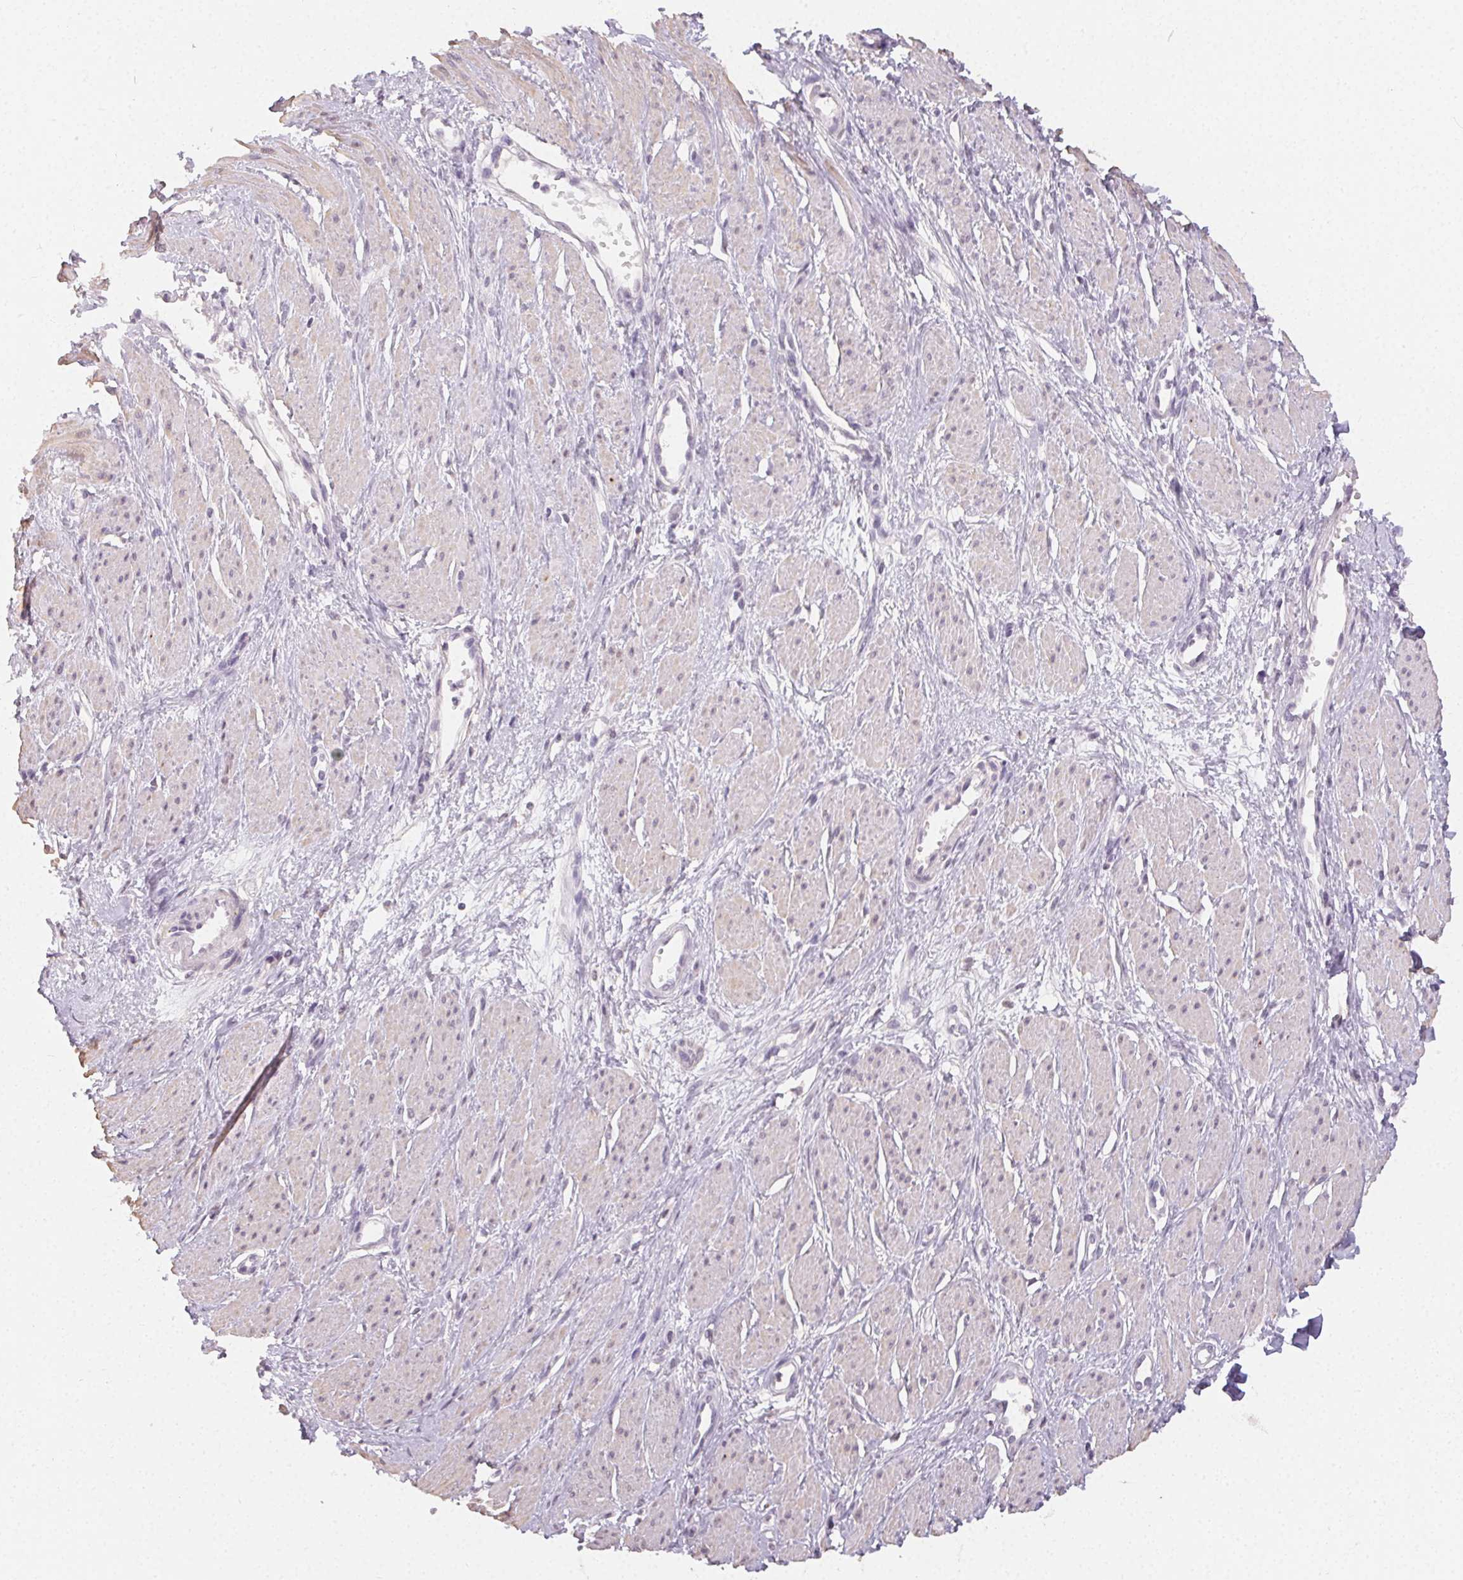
{"staining": {"intensity": "negative", "quantity": "none", "location": "none"}, "tissue": "smooth muscle", "cell_type": "Smooth muscle cells", "image_type": "normal", "snomed": [{"axis": "morphology", "description": "Normal tissue, NOS"}, {"axis": "topography", "description": "Smooth muscle"}, {"axis": "topography", "description": "Uterus"}], "caption": "DAB immunohistochemical staining of normal human smooth muscle displays no significant positivity in smooth muscle cells.", "gene": "TMEM174", "patient": {"sex": "female", "age": 39}}